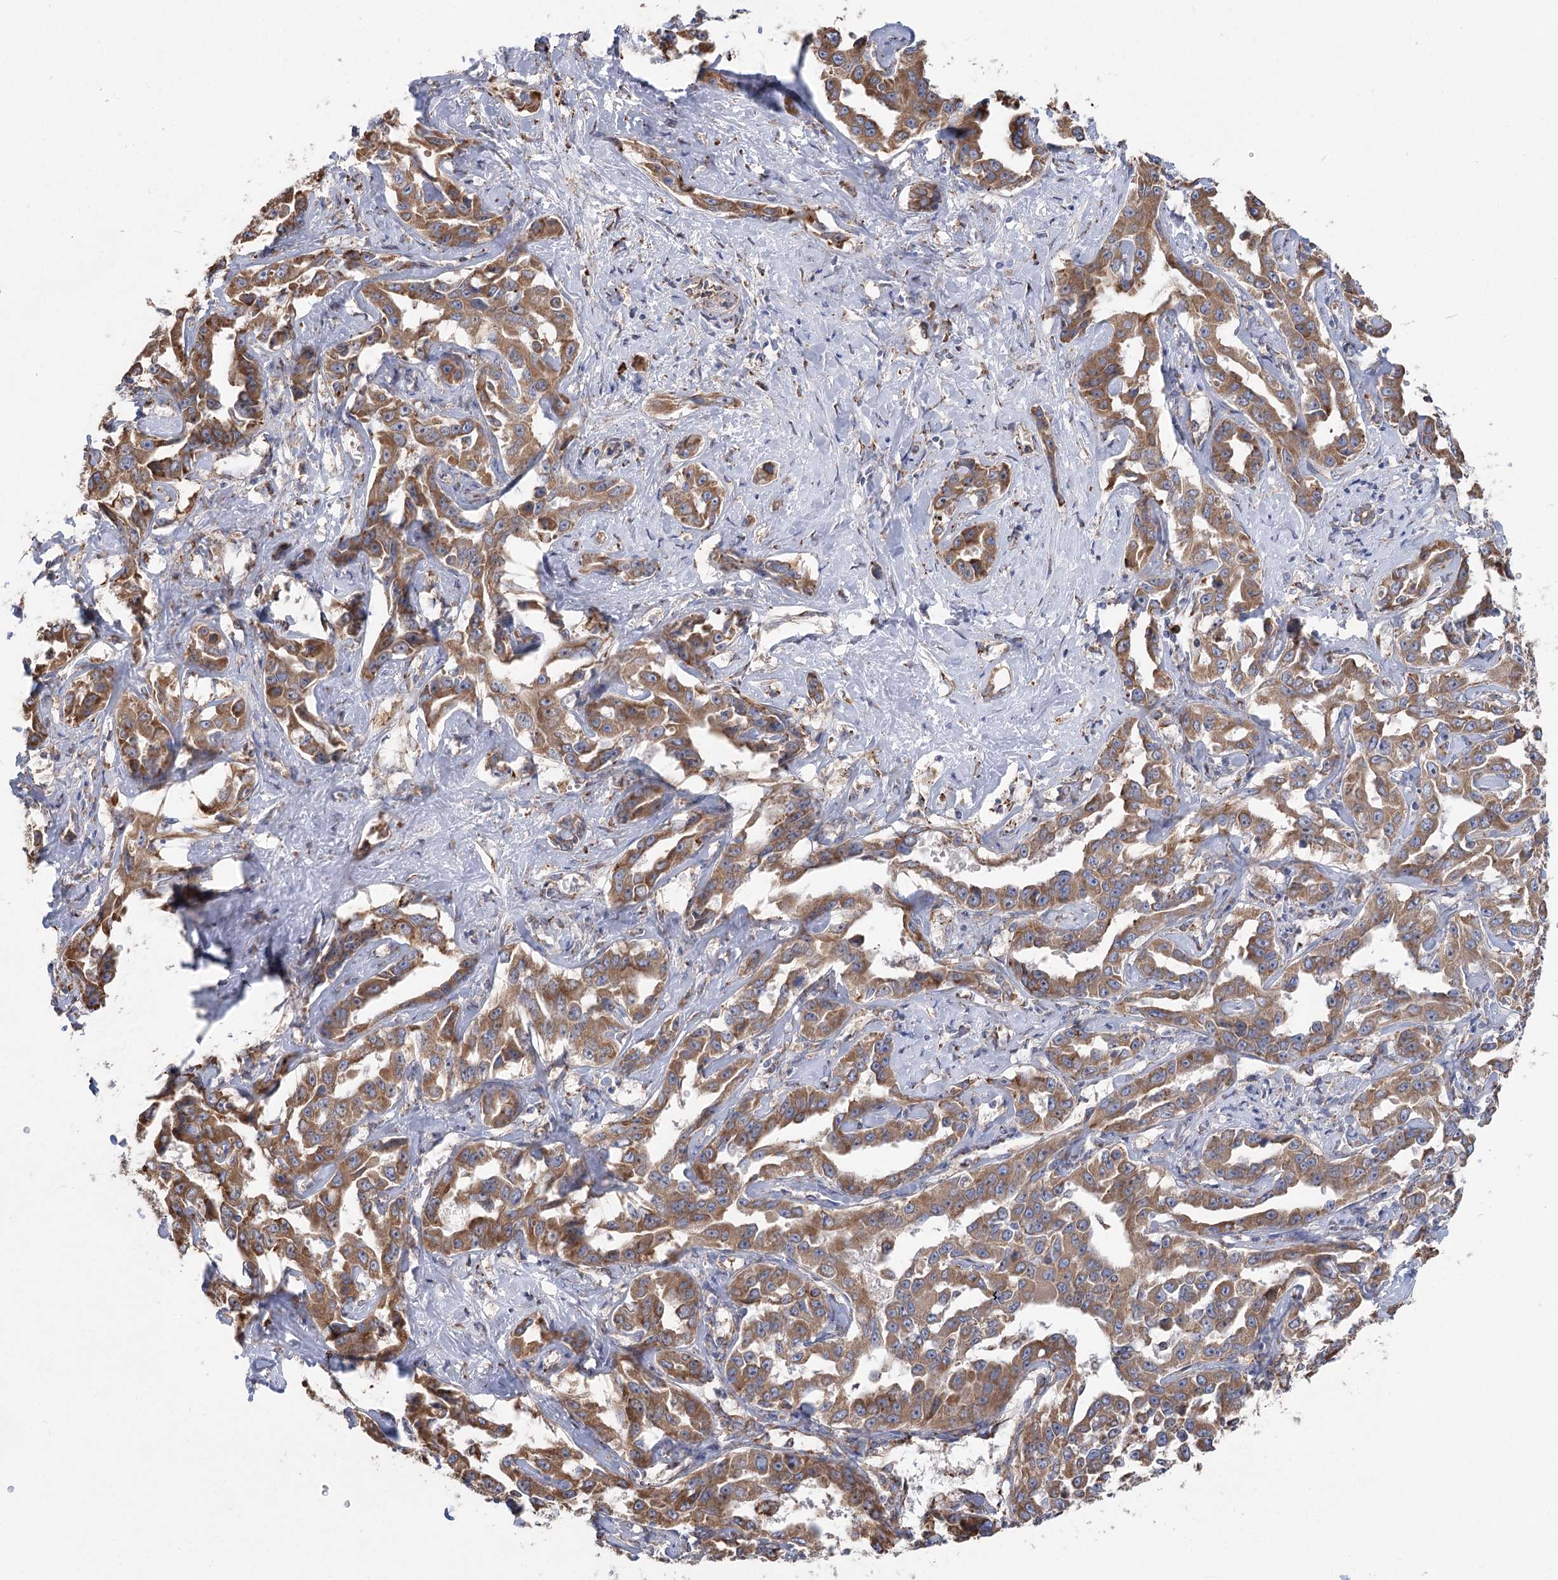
{"staining": {"intensity": "moderate", "quantity": ">75%", "location": "cytoplasmic/membranous"}, "tissue": "liver cancer", "cell_type": "Tumor cells", "image_type": "cancer", "snomed": [{"axis": "morphology", "description": "Cholangiocarcinoma"}, {"axis": "topography", "description": "Liver"}], "caption": "Tumor cells display medium levels of moderate cytoplasmic/membranous staining in approximately >75% of cells in liver cancer (cholangiocarcinoma).", "gene": "METTL24", "patient": {"sex": "male", "age": 59}}